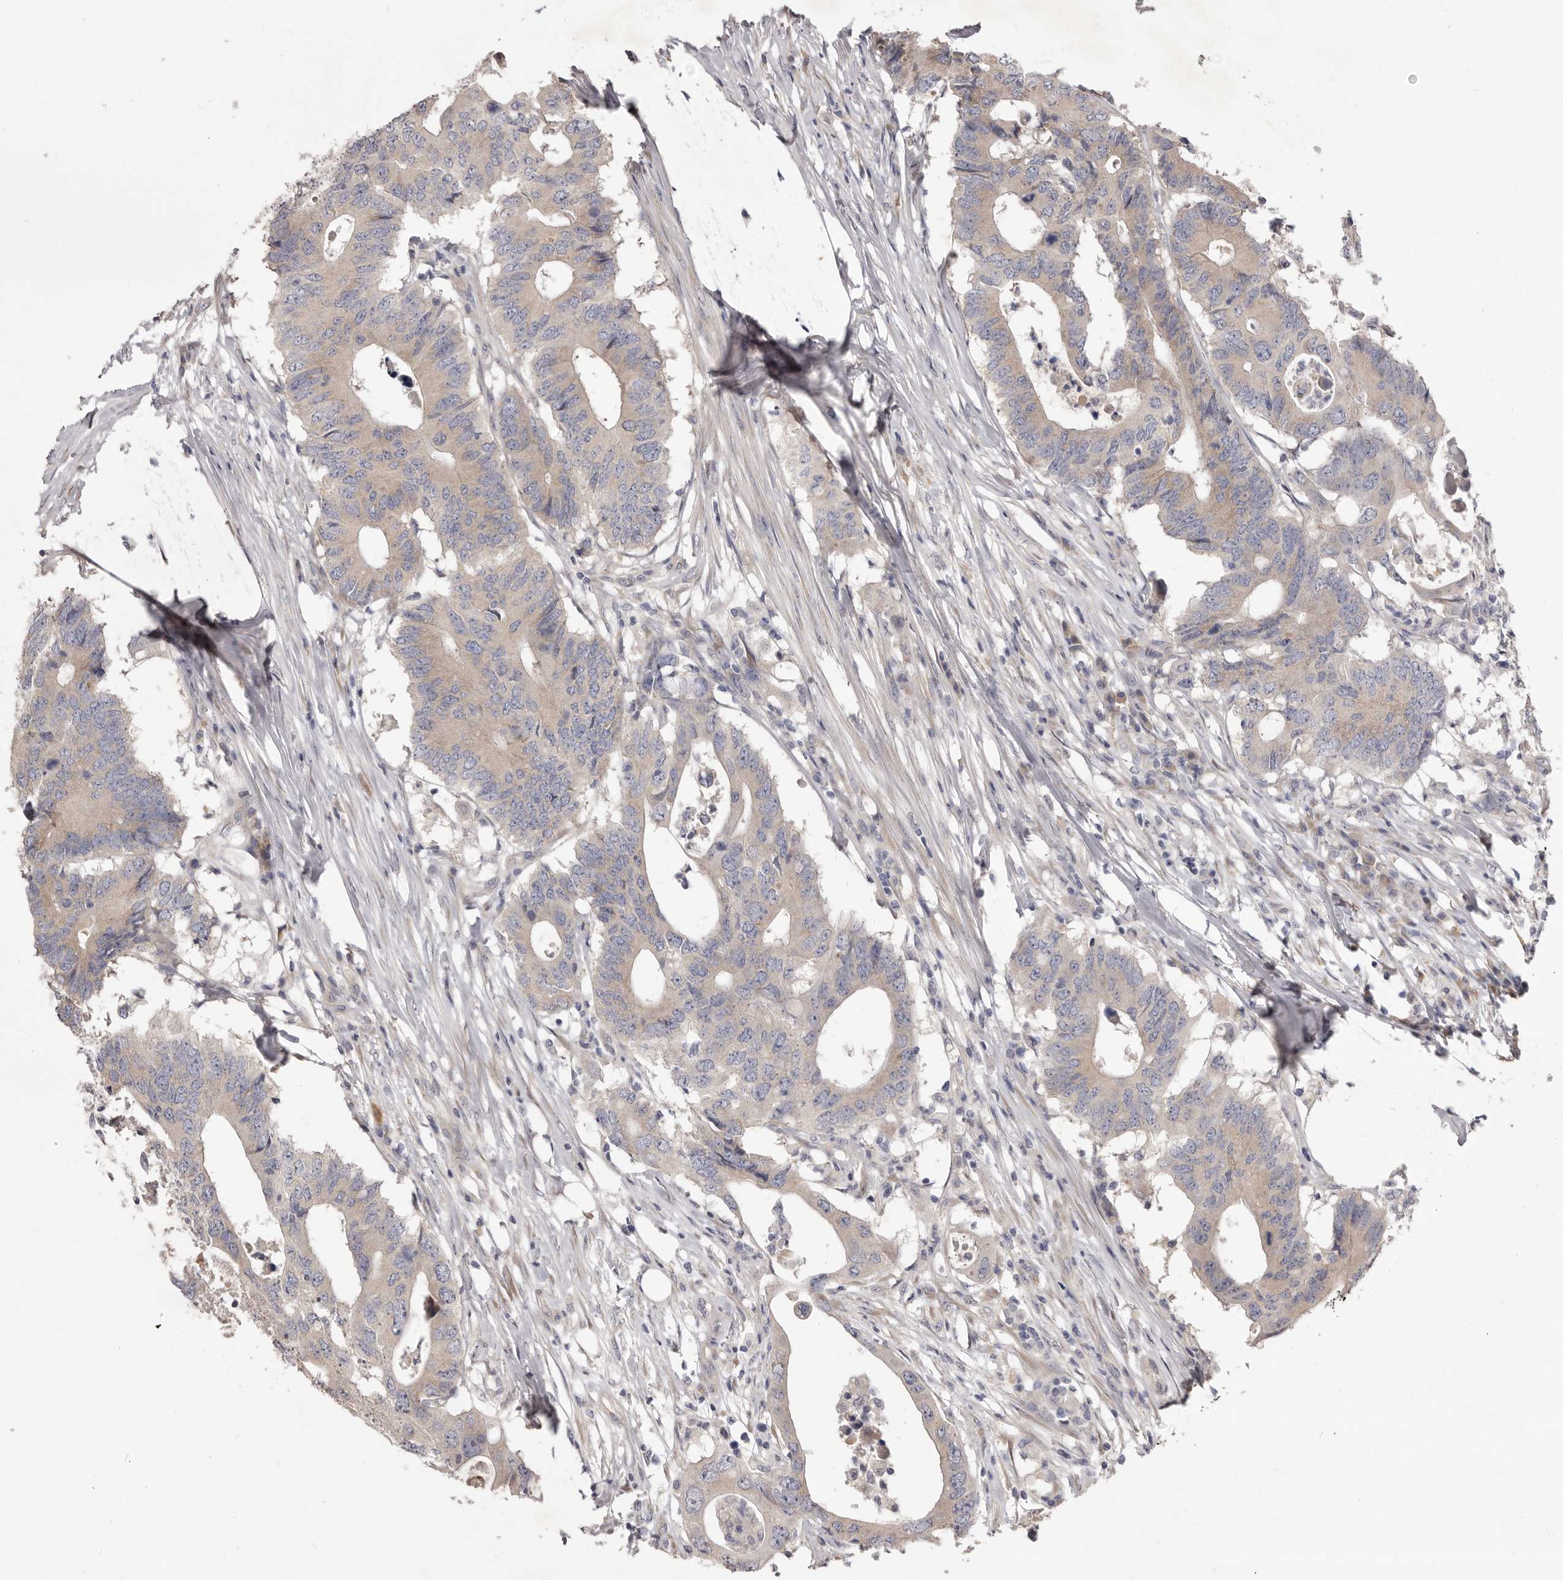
{"staining": {"intensity": "weak", "quantity": "25%-75%", "location": "cytoplasmic/membranous"}, "tissue": "colorectal cancer", "cell_type": "Tumor cells", "image_type": "cancer", "snomed": [{"axis": "morphology", "description": "Adenocarcinoma, NOS"}, {"axis": "topography", "description": "Colon"}], "caption": "A high-resolution image shows IHC staining of adenocarcinoma (colorectal), which reveals weak cytoplasmic/membranous expression in about 25%-75% of tumor cells. The staining is performed using DAB (3,3'-diaminobenzidine) brown chromogen to label protein expression. The nuclei are counter-stained blue using hematoxylin.", "gene": "TBC1D8B", "patient": {"sex": "male", "age": 71}}